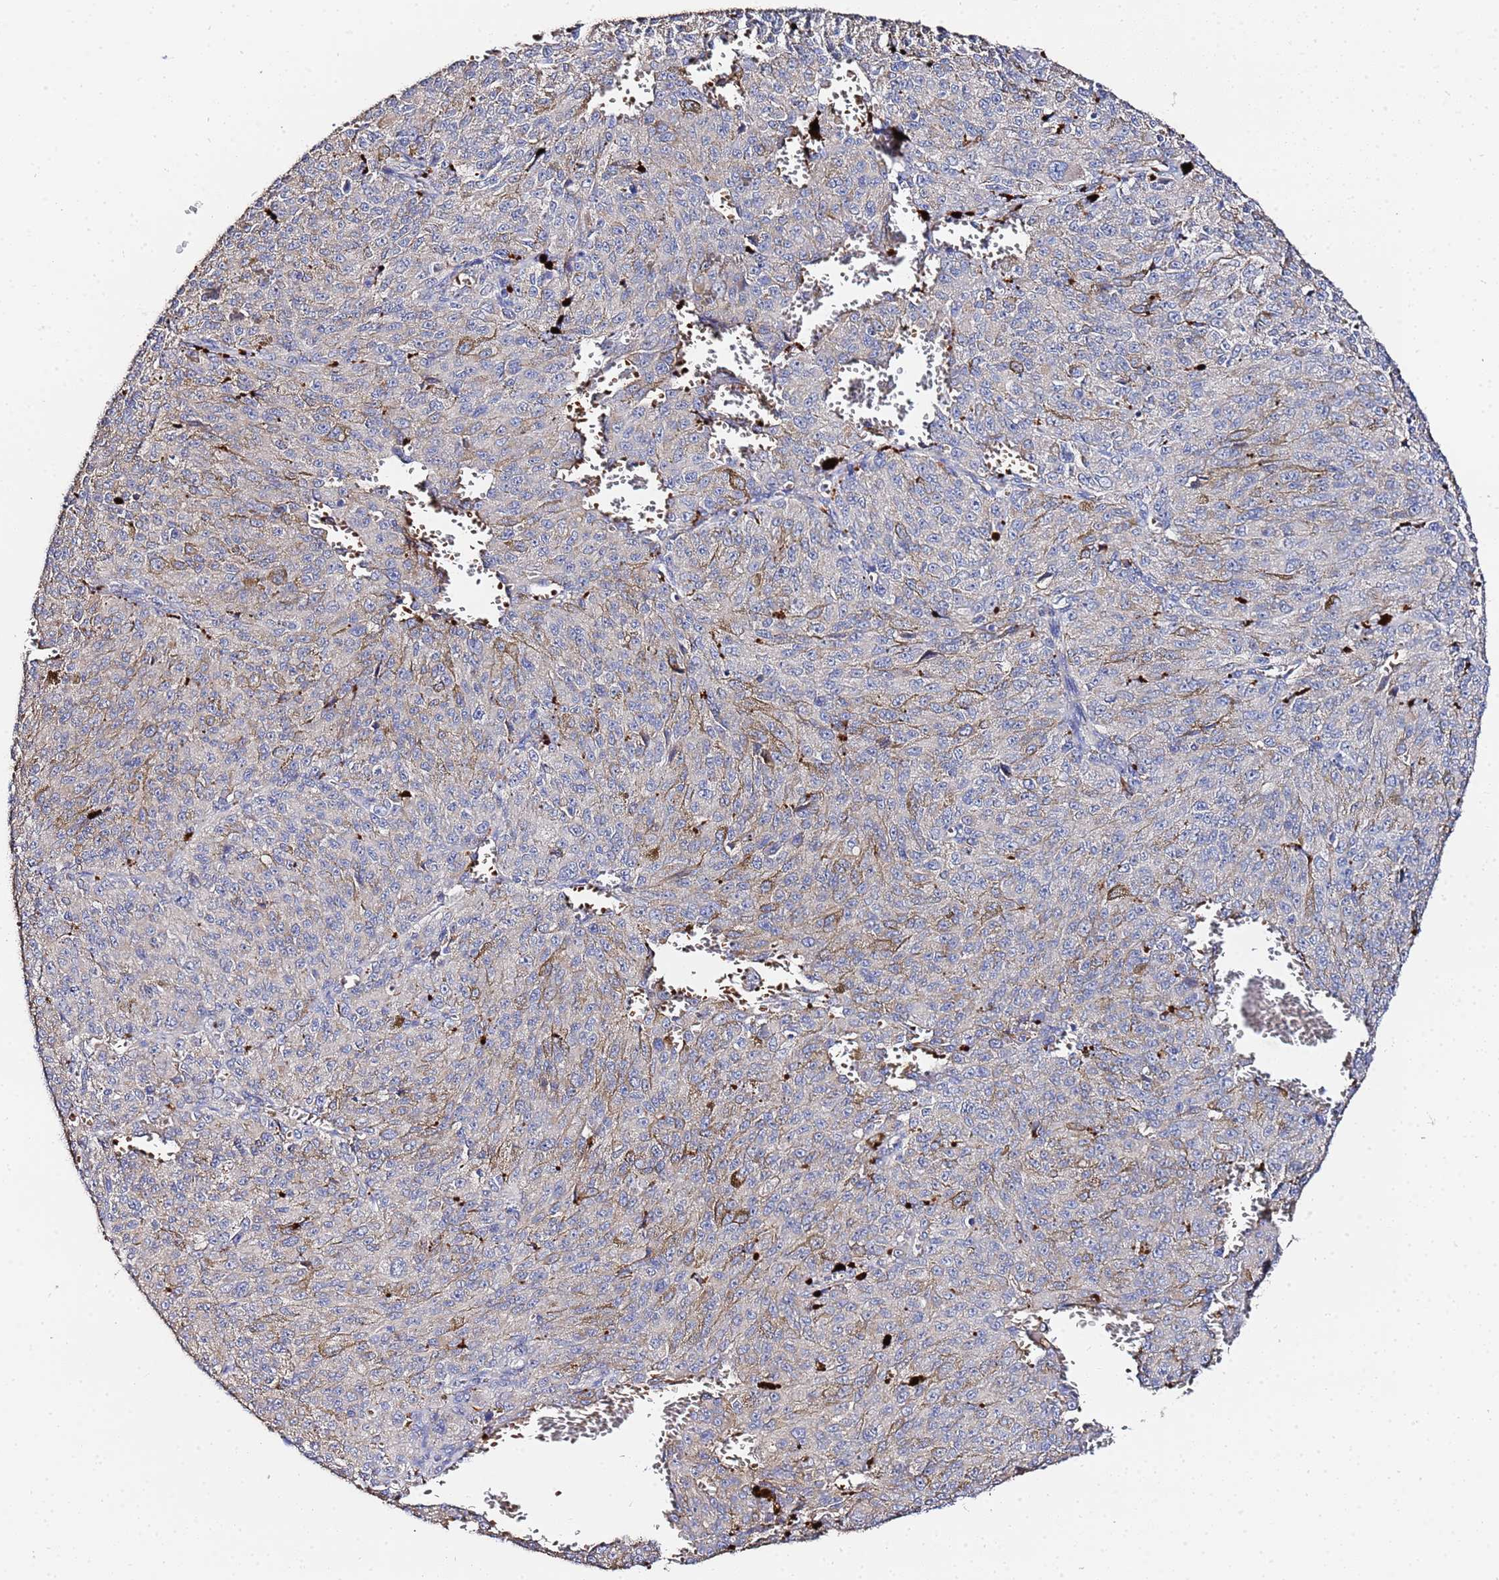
{"staining": {"intensity": "weak", "quantity": "<25%", "location": "cytoplasmic/membranous"}, "tissue": "melanoma", "cell_type": "Tumor cells", "image_type": "cancer", "snomed": [{"axis": "morphology", "description": "Malignant melanoma, NOS"}, {"axis": "topography", "description": "Skin"}], "caption": "DAB immunohistochemical staining of human malignant melanoma shows no significant positivity in tumor cells.", "gene": "TCP10L", "patient": {"sex": "female", "age": 52}}